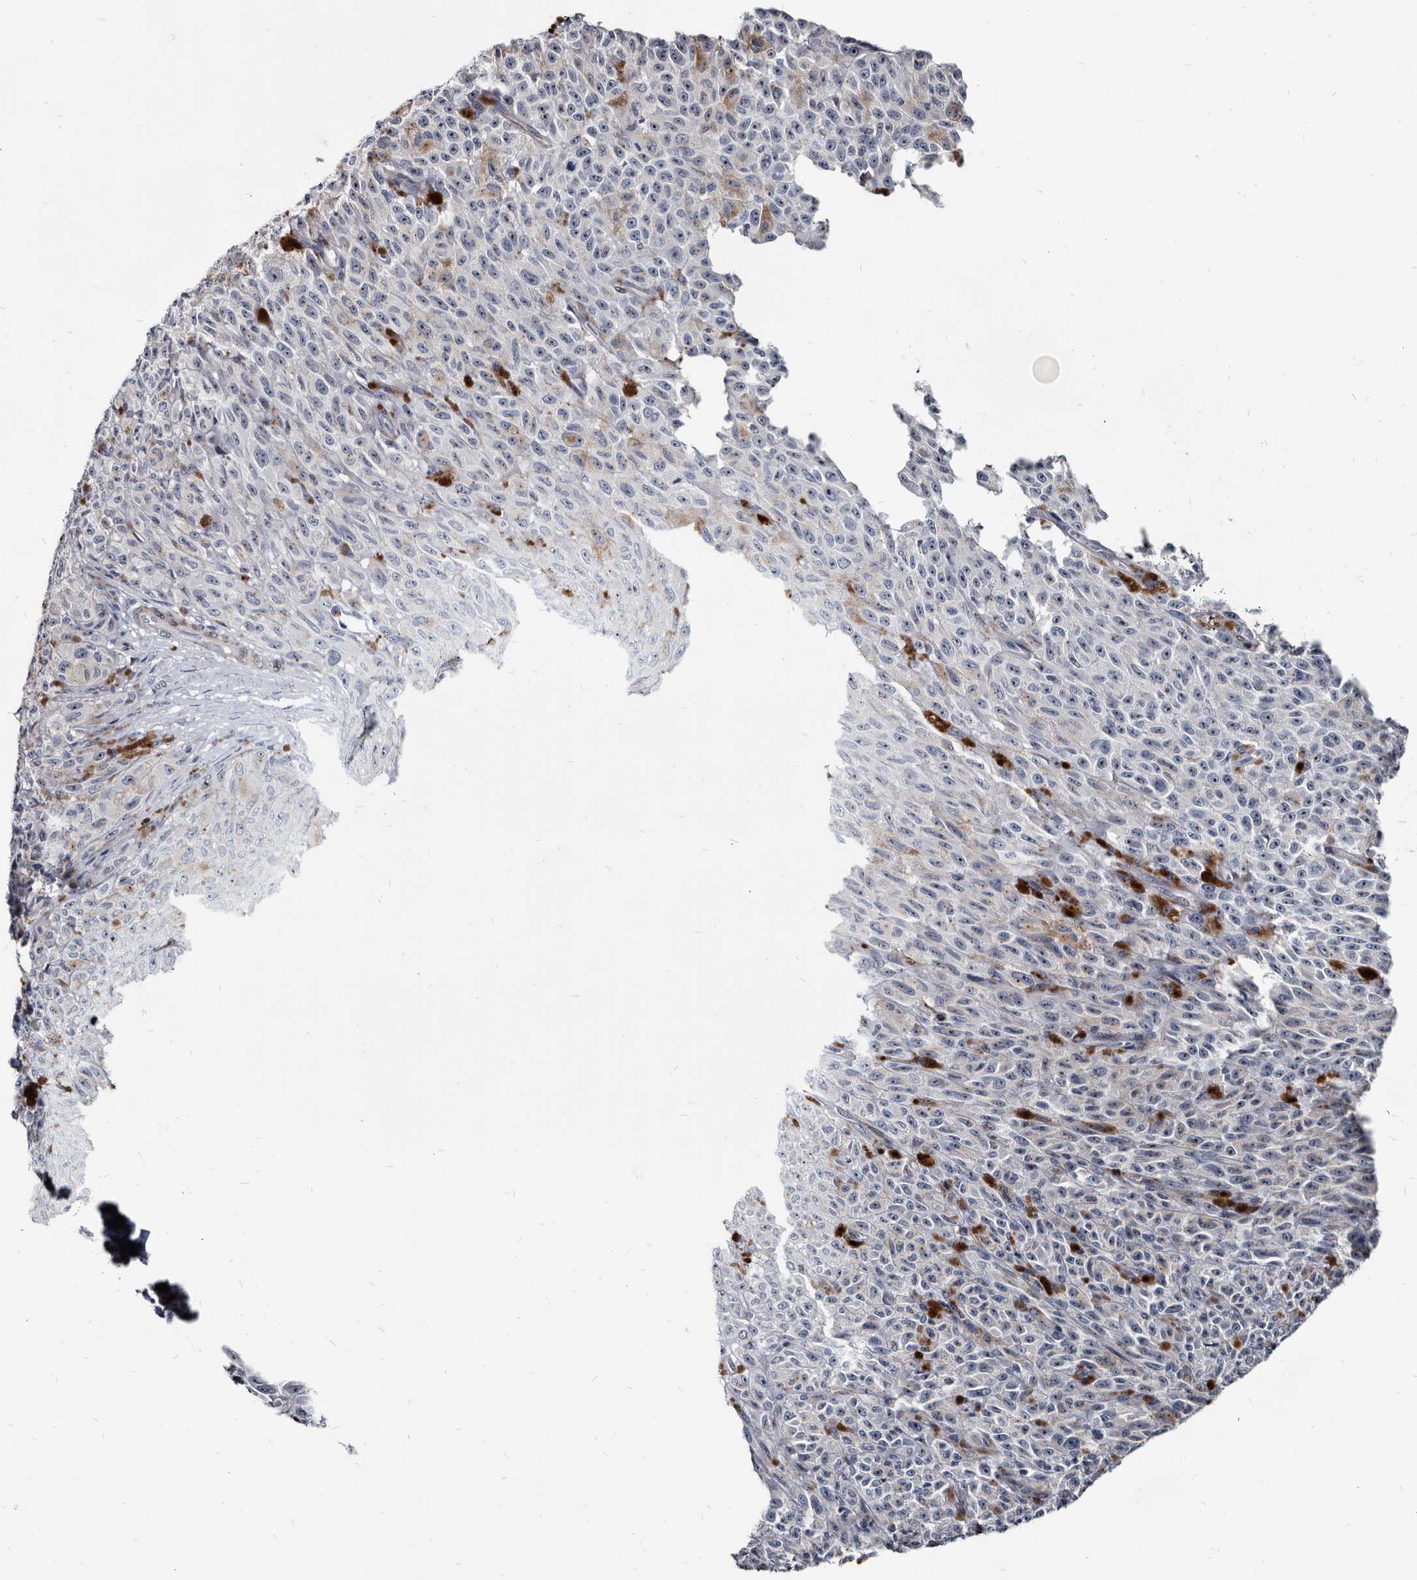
{"staining": {"intensity": "negative", "quantity": "none", "location": "none"}, "tissue": "melanoma", "cell_type": "Tumor cells", "image_type": "cancer", "snomed": [{"axis": "morphology", "description": "Malignant melanoma, NOS"}, {"axis": "topography", "description": "Skin"}], "caption": "IHC photomicrograph of neoplastic tissue: malignant melanoma stained with DAB displays no significant protein positivity in tumor cells. (Brightfield microscopy of DAB IHC at high magnification).", "gene": "PRSS8", "patient": {"sex": "female", "age": 82}}